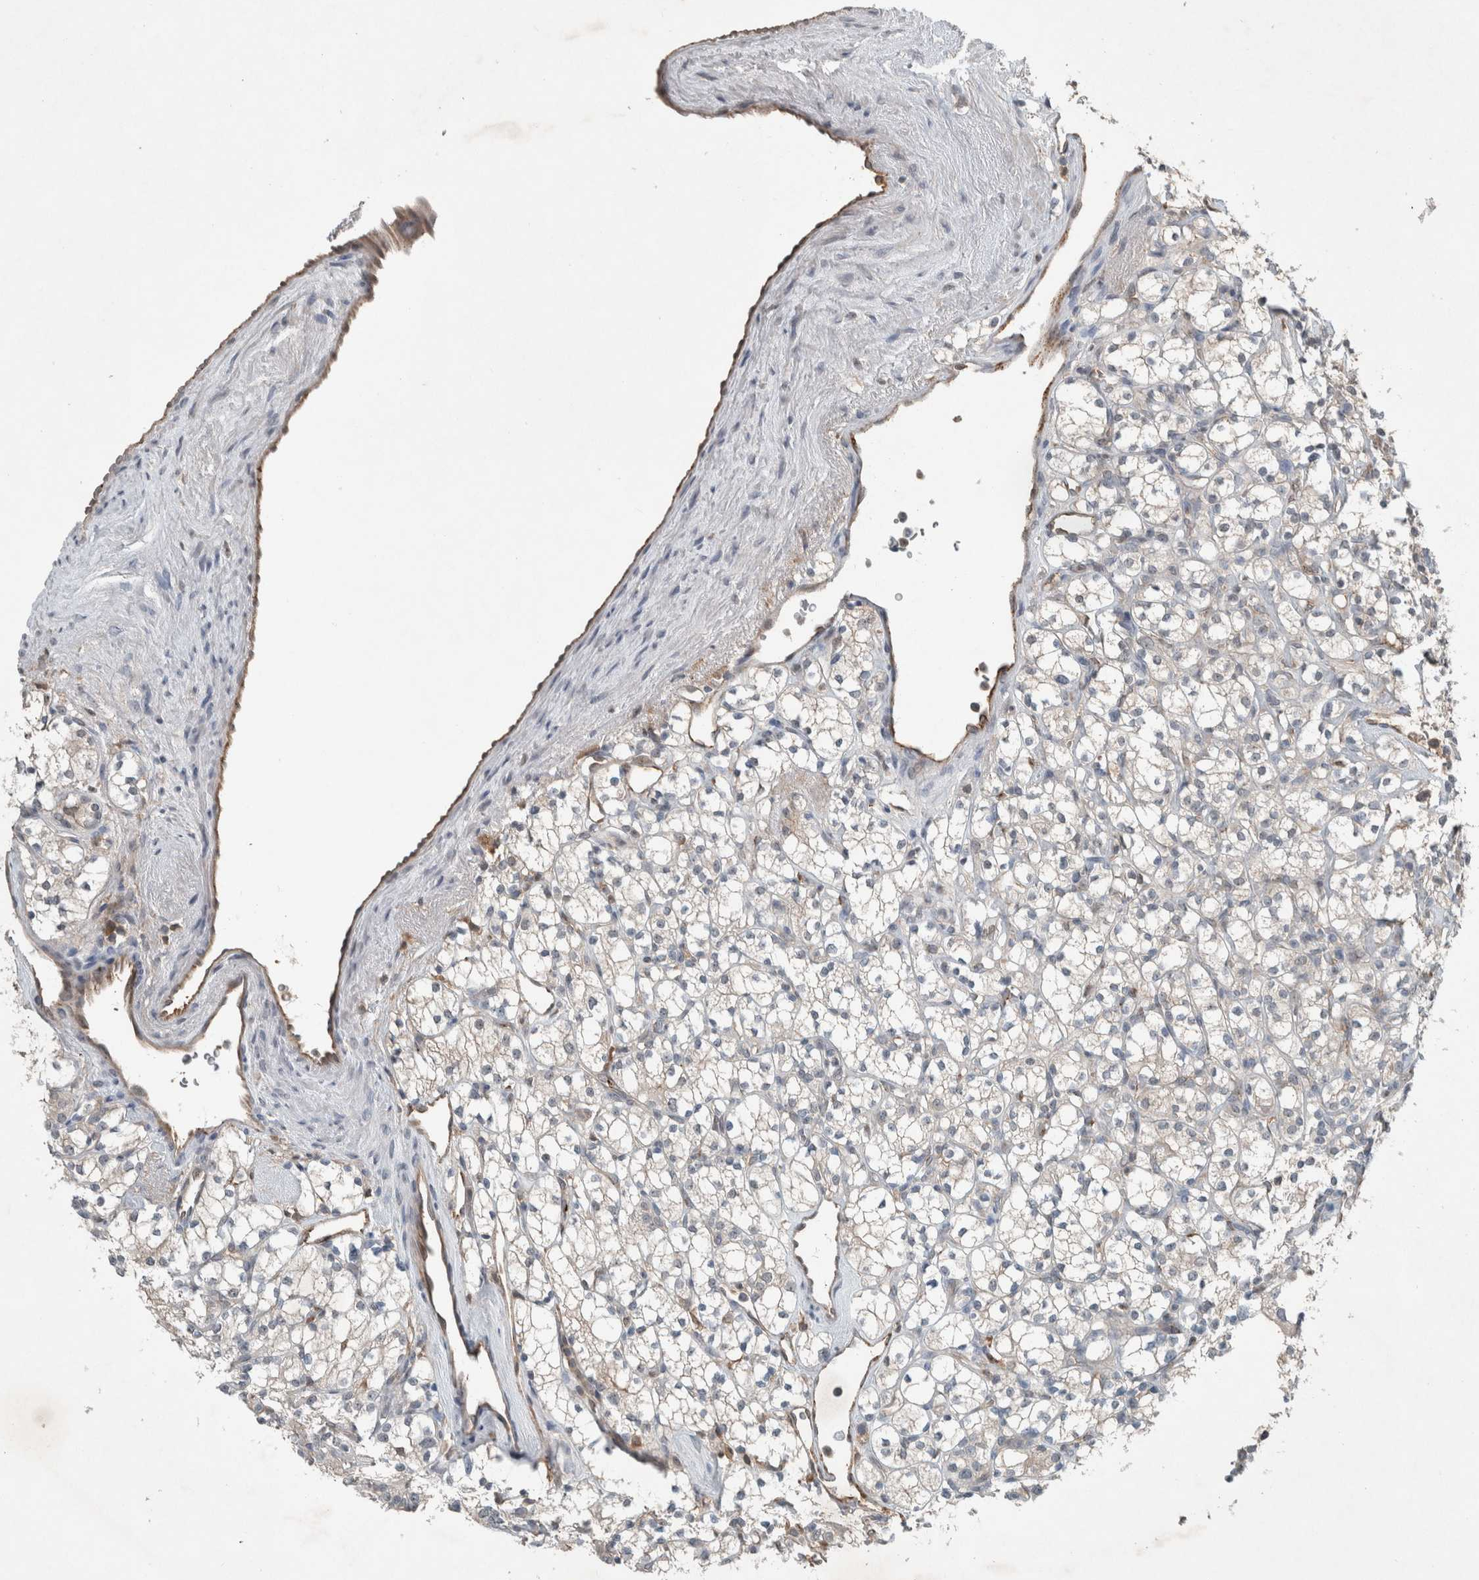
{"staining": {"intensity": "negative", "quantity": "none", "location": "none"}, "tissue": "renal cancer", "cell_type": "Tumor cells", "image_type": "cancer", "snomed": [{"axis": "morphology", "description": "Adenocarcinoma, NOS"}, {"axis": "topography", "description": "Kidney"}], "caption": "This photomicrograph is of renal adenocarcinoma stained with immunohistochemistry to label a protein in brown with the nuclei are counter-stained blue. There is no positivity in tumor cells.", "gene": "RALGDS", "patient": {"sex": "male", "age": 77}}